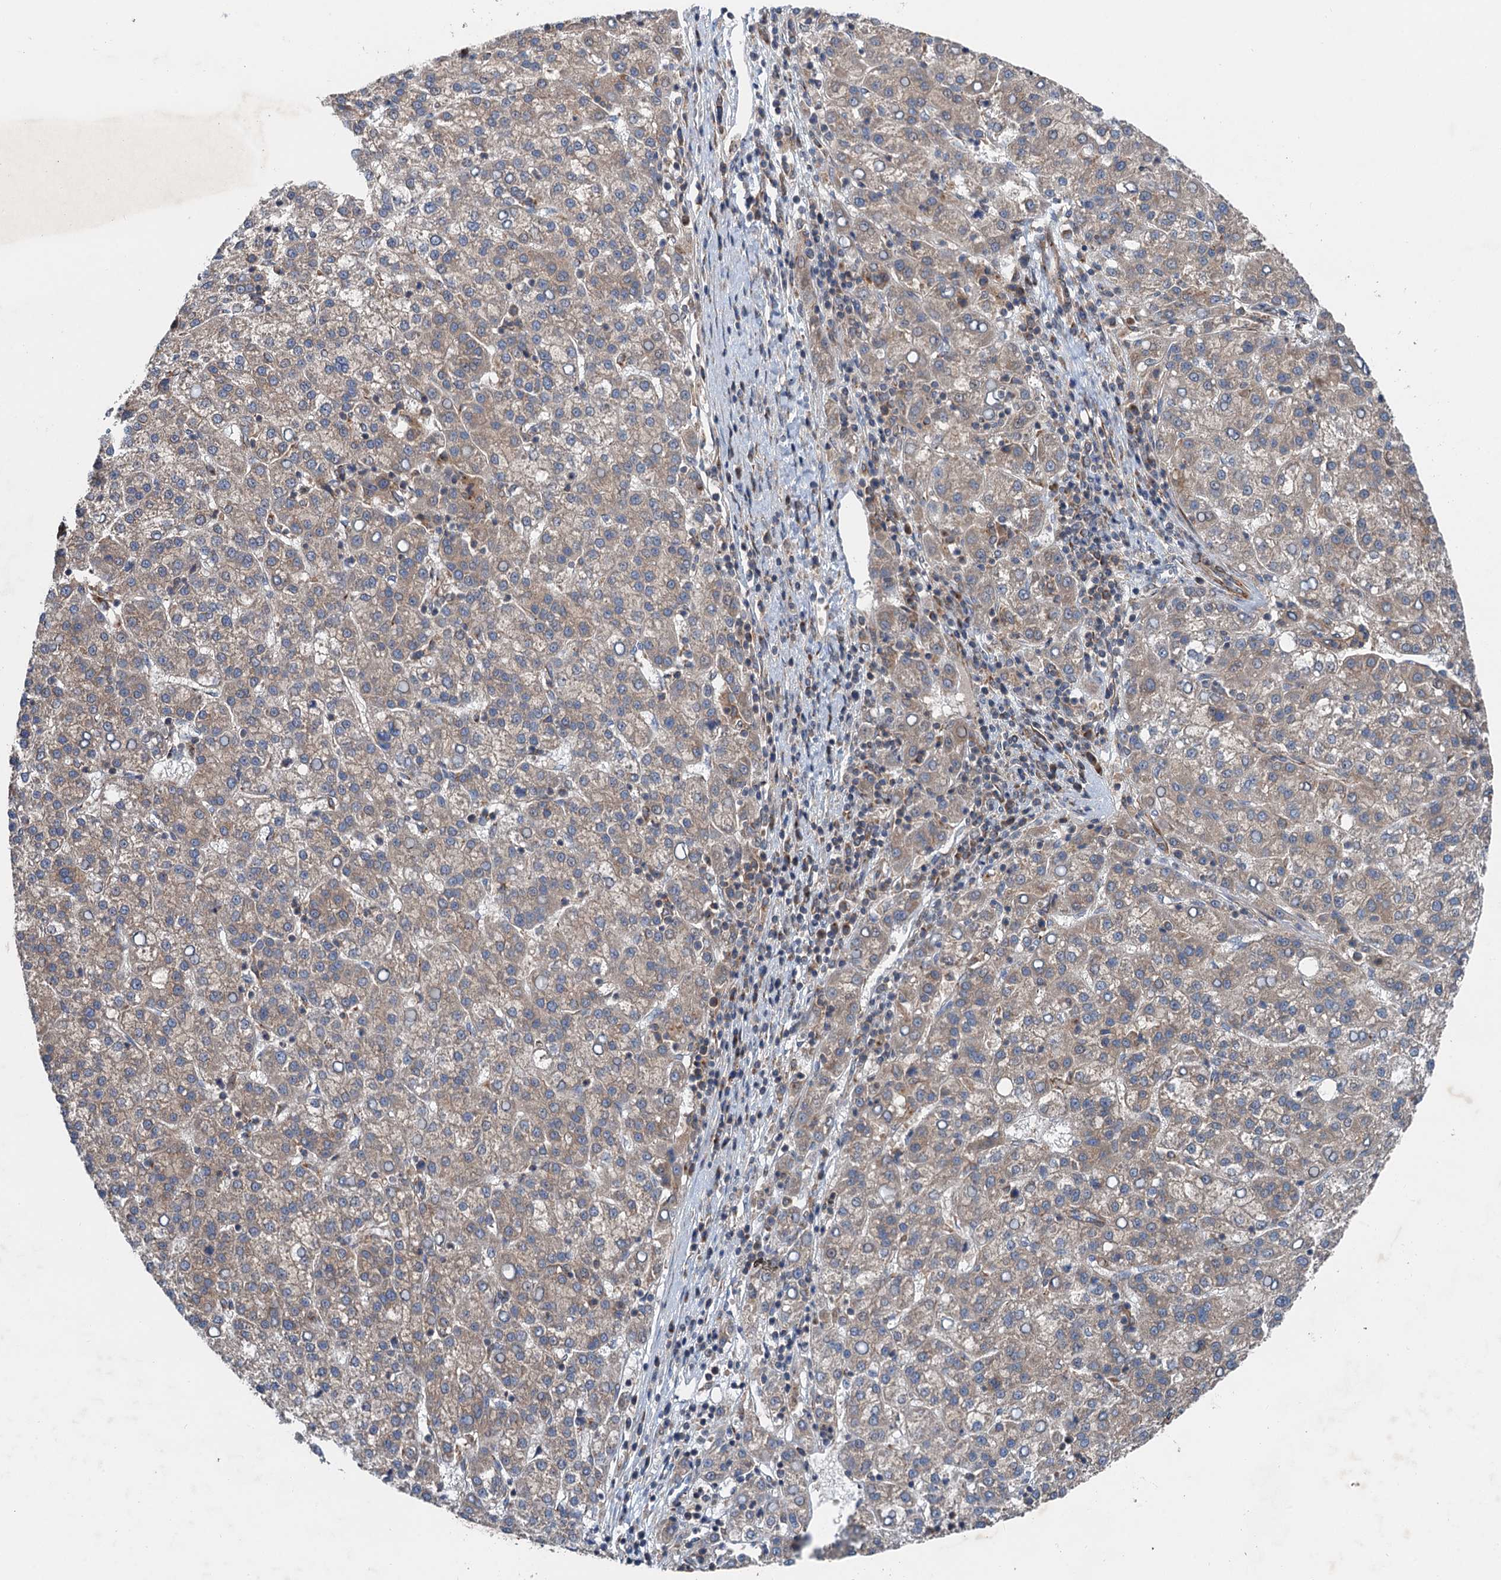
{"staining": {"intensity": "weak", "quantity": ">75%", "location": "cytoplasmic/membranous"}, "tissue": "liver cancer", "cell_type": "Tumor cells", "image_type": "cancer", "snomed": [{"axis": "morphology", "description": "Carcinoma, Hepatocellular, NOS"}, {"axis": "topography", "description": "Liver"}], "caption": "Protein positivity by immunohistochemistry displays weak cytoplasmic/membranous positivity in about >75% of tumor cells in liver cancer (hepatocellular carcinoma). The staining was performed using DAB (3,3'-diaminobenzidine), with brown indicating positive protein expression. Nuclei are stained blue with hematoxylin.", "gene": "ANKRD26", "patient": {"sex": "female", "age": 58}}